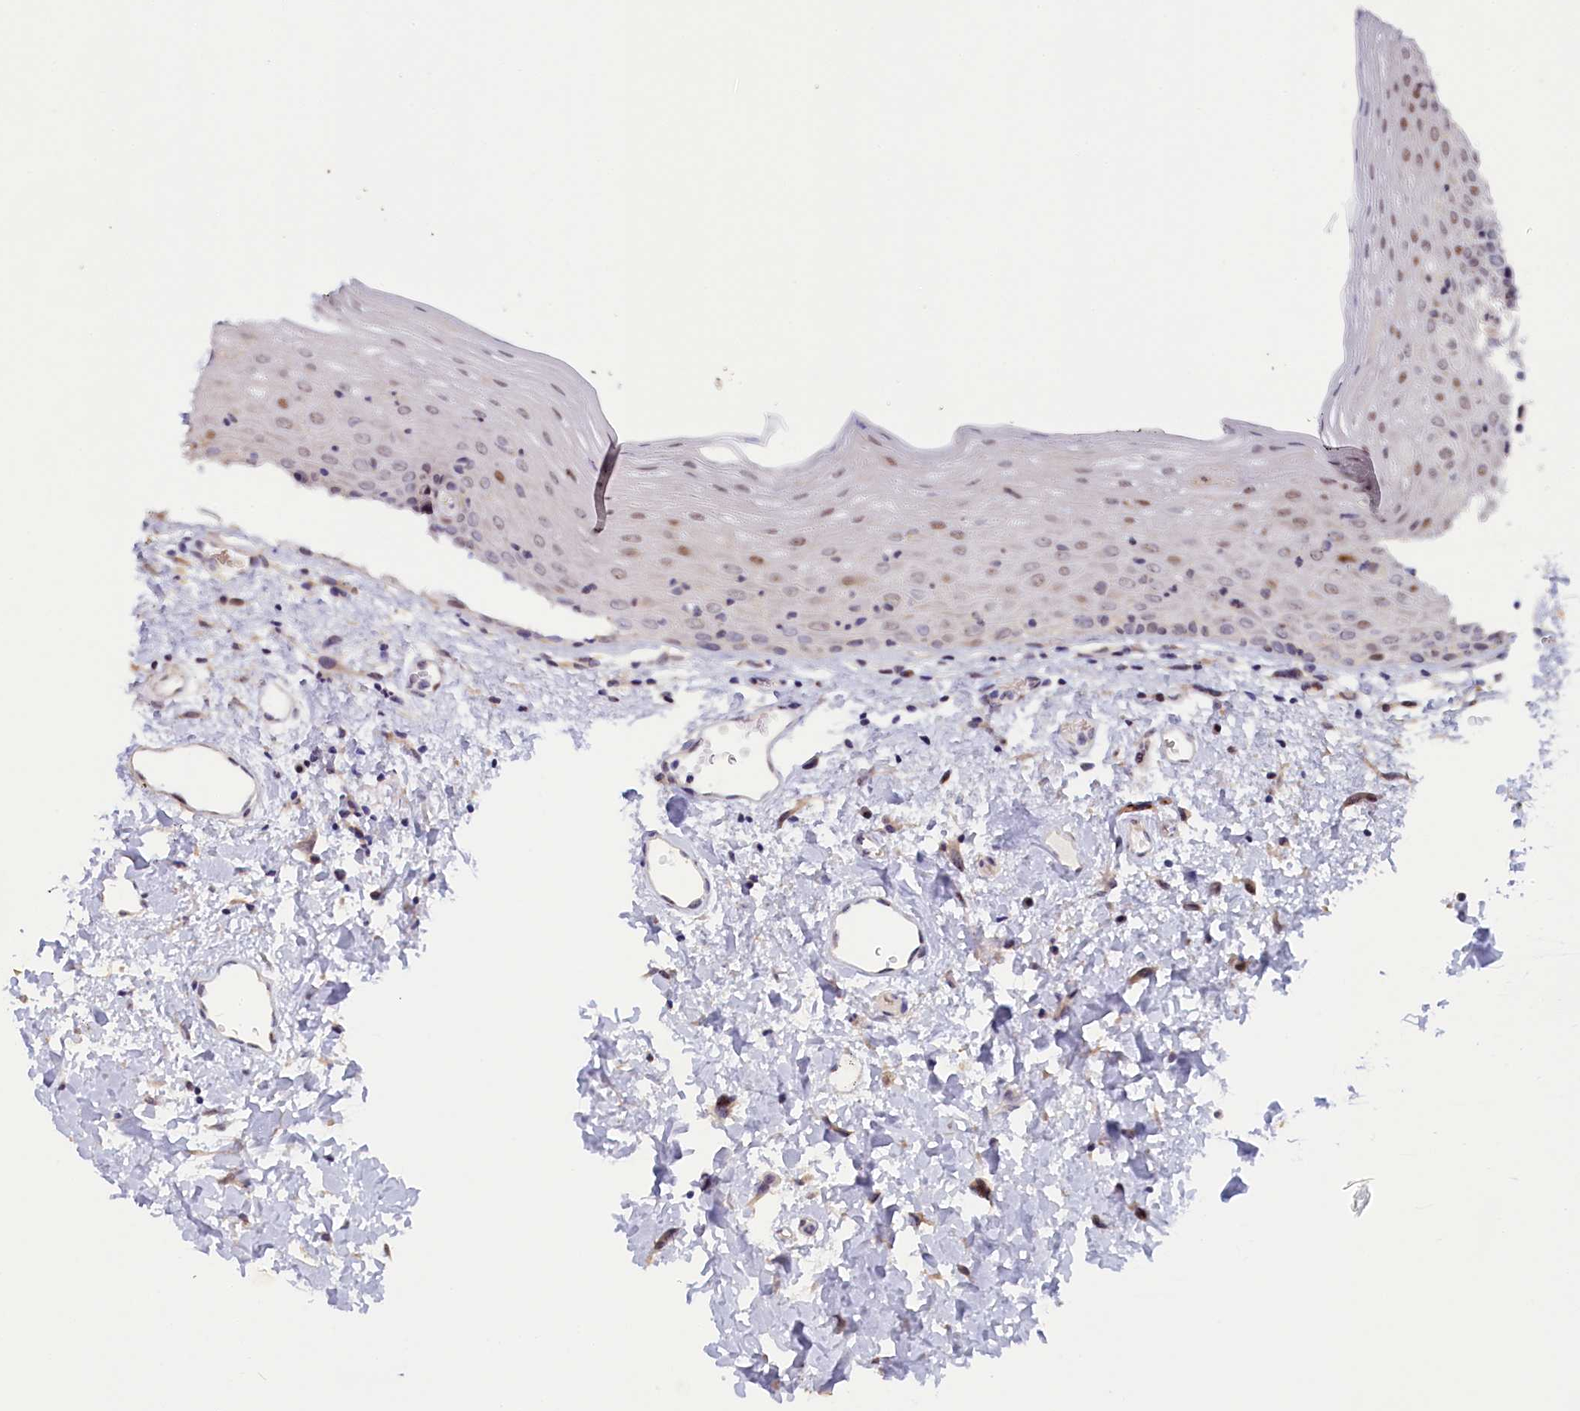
{"staining": {"intensity": "weak", "quantity": "<25%", "location": "cytoplasmic/membranous"}, "tissue": "oral mucosa", "cell_type": "Squamous epithelial cells", "image_type": "normal", "snomed": [{"axis": "morphology", "description": "Normal tissue, NOS"}, {"axis": "topography", "description": "Oral tissue"}], "caption": "IHC of normal oral mucosa reveals no expression in squamous epithelial cells. (Stains: DAB immunohistochemistry with hematoxylin counter stain, Microscopy: brightfield microscopy at high magnification).", "gene": "HYKK", "patient": {"sex": "male", "age": 74}}